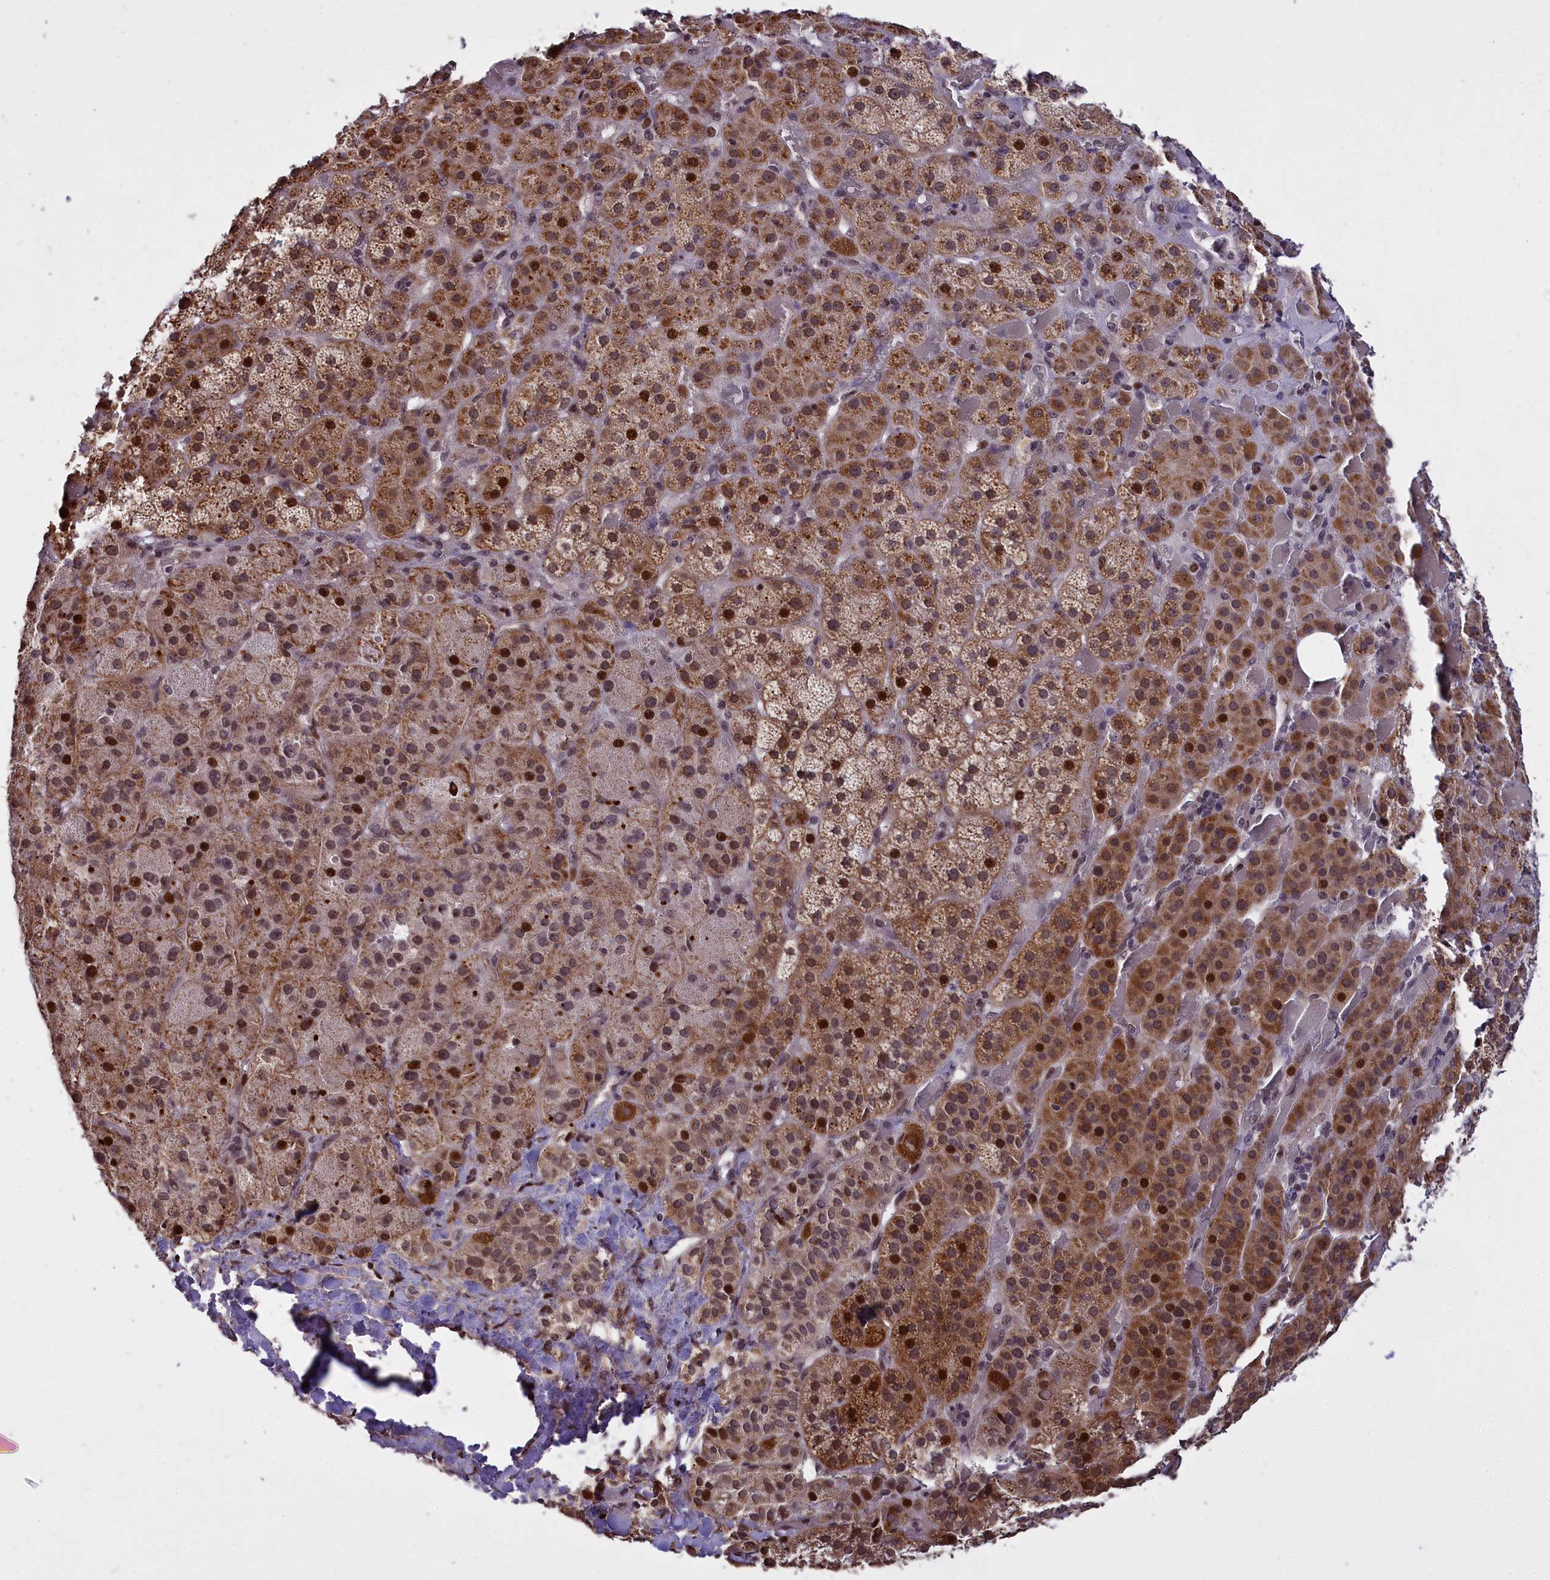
{"staining": {"intensity": "moderate", "quantity": ">75%", "location": "cytoplasmic/membranous,nuclear"}, "tissue": "adrenal gland", "cell_type": "Glandular cells", "image_type": "normal", "snomed": [{"axis": "morphology", "description": "Normal tissue, NOS"}, {"axis": "topography", "description": "Adrenal gland"}], "caption": "This photomicrograph demonstrates unremarkable adrenal gland stained with immunohistochemistry (IHC) to label a protein in brown. The cytoplasmic/membranous,nuclear of glandular cells show moderate positivity for the protein. Nuclei are counter-stained blue.", "gene": "RELB", "patient": {"sex": "male", "age": 57}}